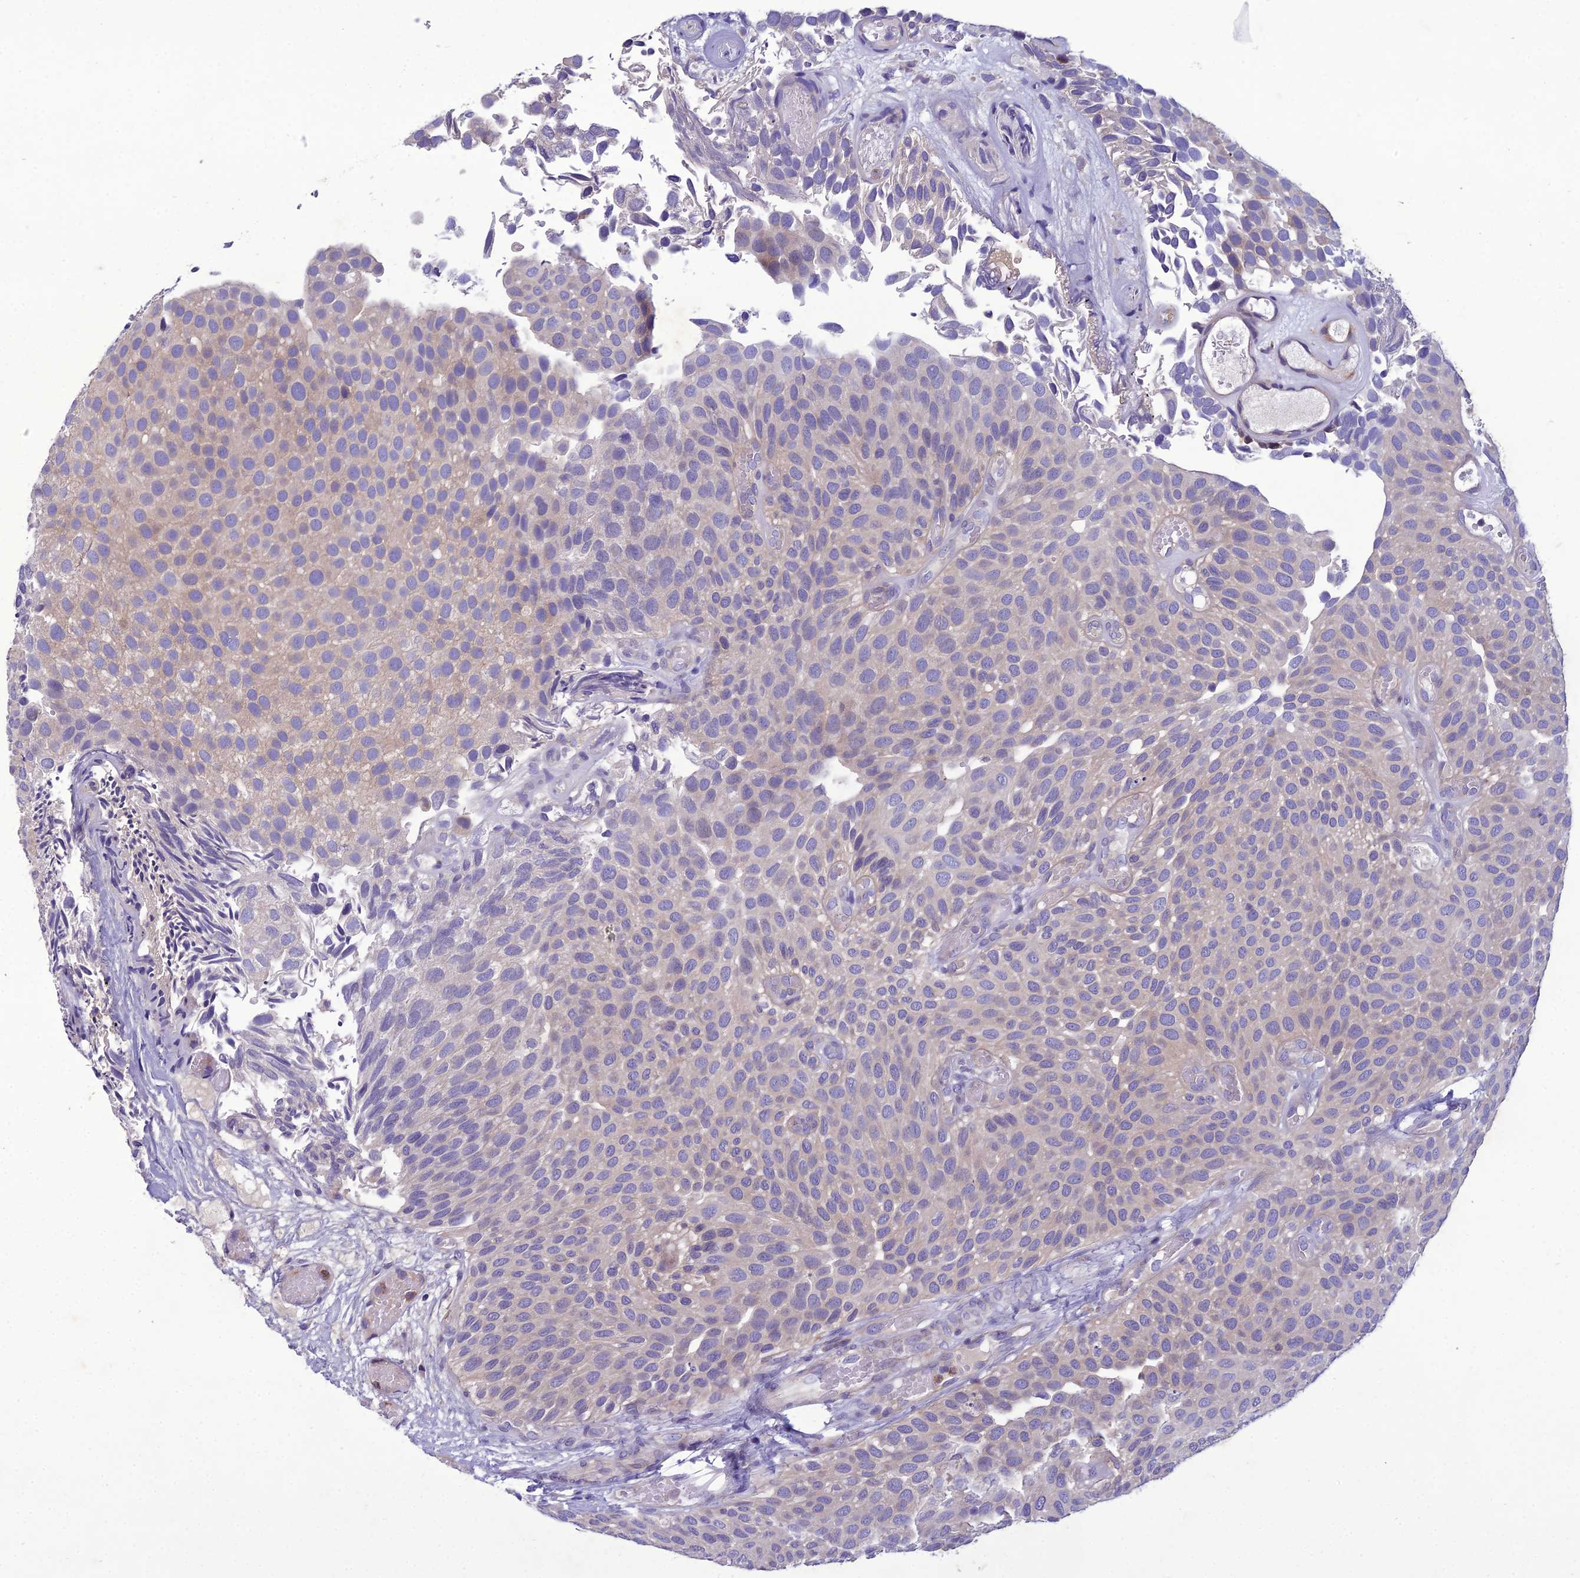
{"staining": {"intensity": "negative", "quantity": "none", "location": "none"}, "tissue": "urothelial cancer", "cell_type": "Tumor cells", "image_type": "cancer", "snomed": [{"axis": "morphology", "description": "Urothelial carcinoma, Low grade"}, {"axis": "topography", "description": "Urinary bladder"}], "caption": "A high-resolution histopathology image shows IHC staining of urothelial cancer, which exhibits no significant positivity in tumor cells. (Brightfield microscopy of DAB IHC at high magnification).", "gene": "GDF6", "patient": {"sex": "male", "age": 89}}